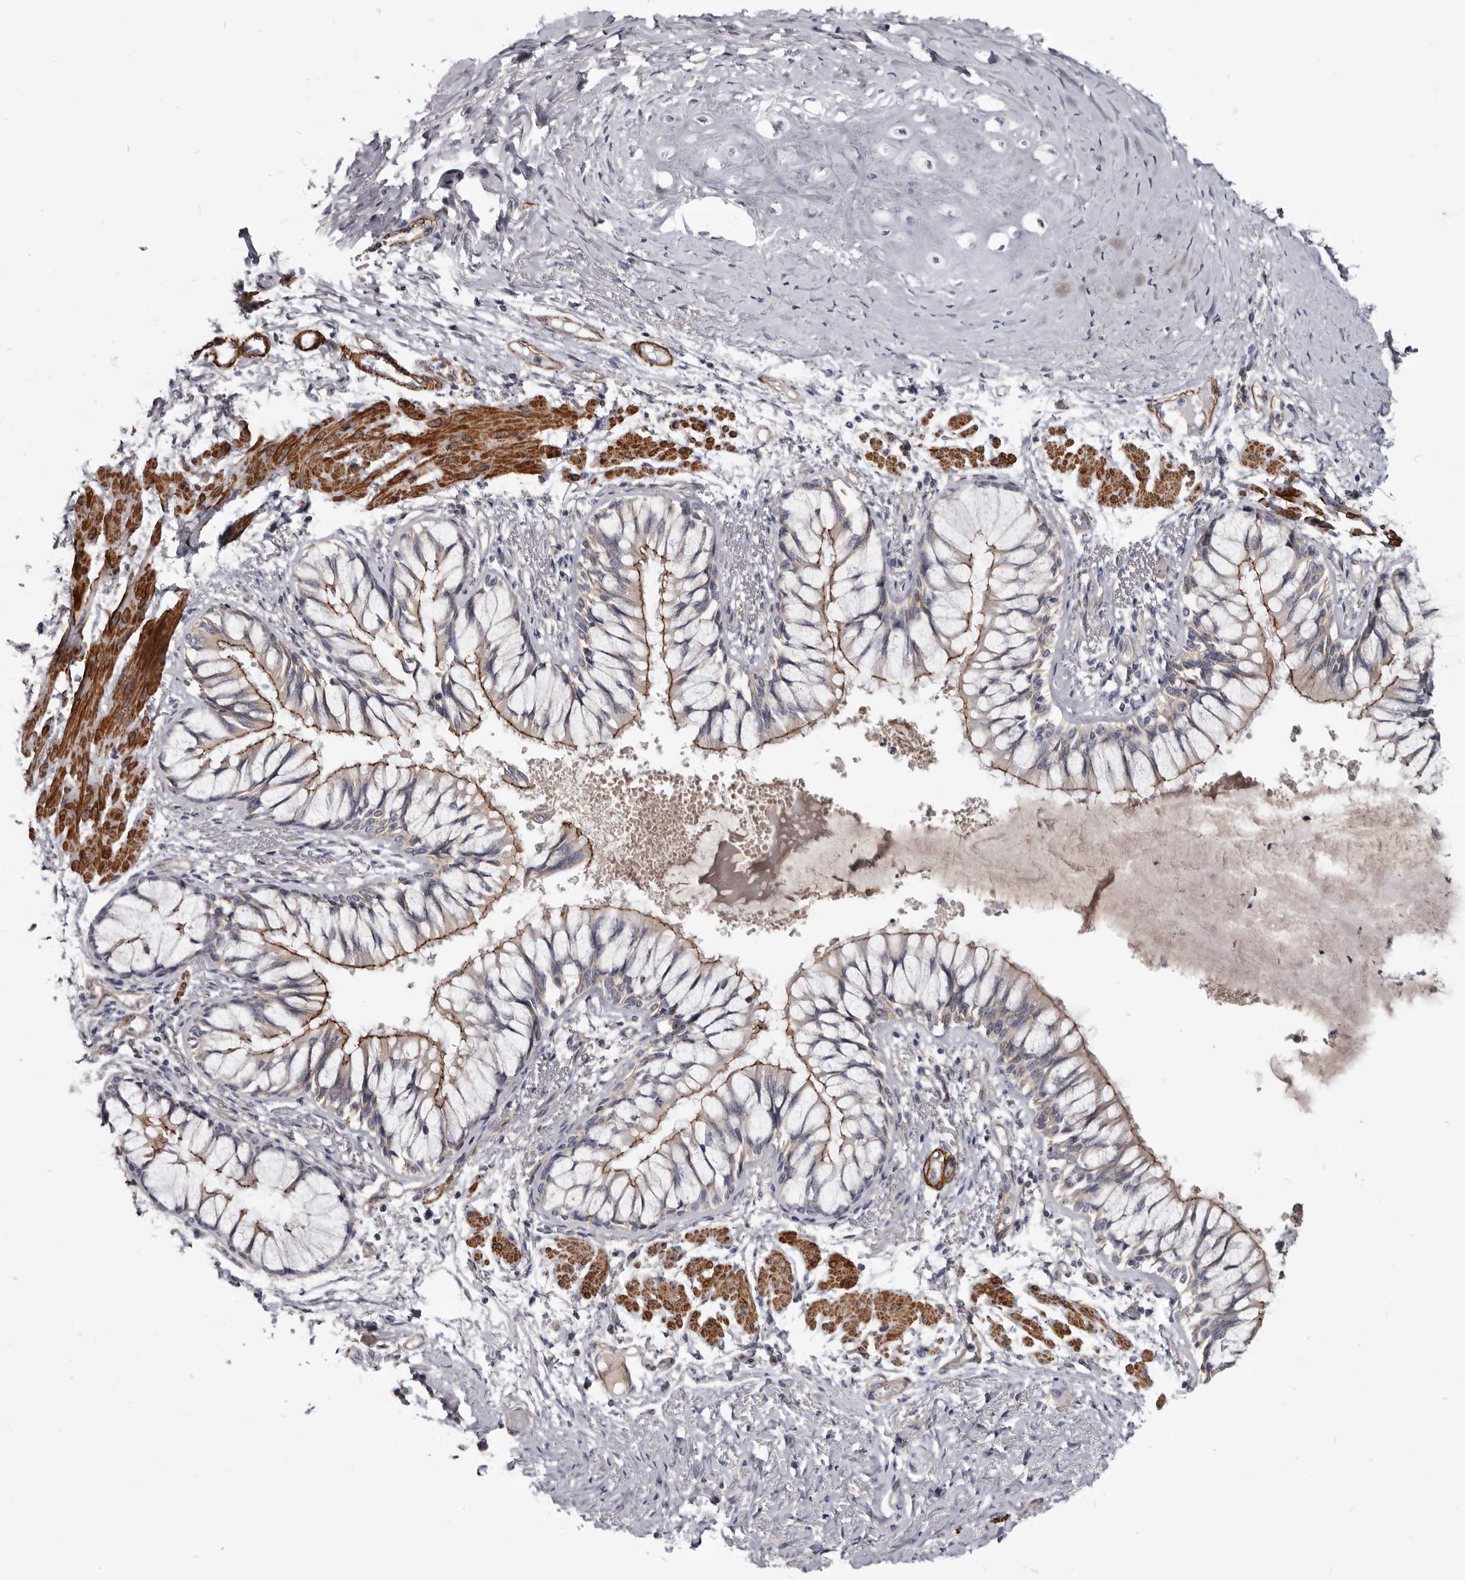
{"staining": {"intensity": "strong", "quantity": "25%-75%", "location": "cytoplasmic/membranous"}, "tissue": "bronchus", "cell_type": "Respiratory epithelial cells", "image_type": "normal", "snomed": [{"axis": "morphology", "description": "Normal tissue, NOS"}, {"axis": "topography", "description": "Cartilage tissue"}, {"axis": "topography", "description": "Bronchus"}, {"axis": "topography", "description": "Lung"}], "caption": "Immunohistochemistry (IHC) histopathology image of normal bronchus: human bronchus stained using immunohistochemistry (IHC) shows high levels of strong protein expression localized specifically in the cytoplasmic/membranous of respiratory epithelial cells, appearing as a cytoplasmic/membranous brown color.", "gene": "CGN", "patient": {"sex": "male", "age": 64}}